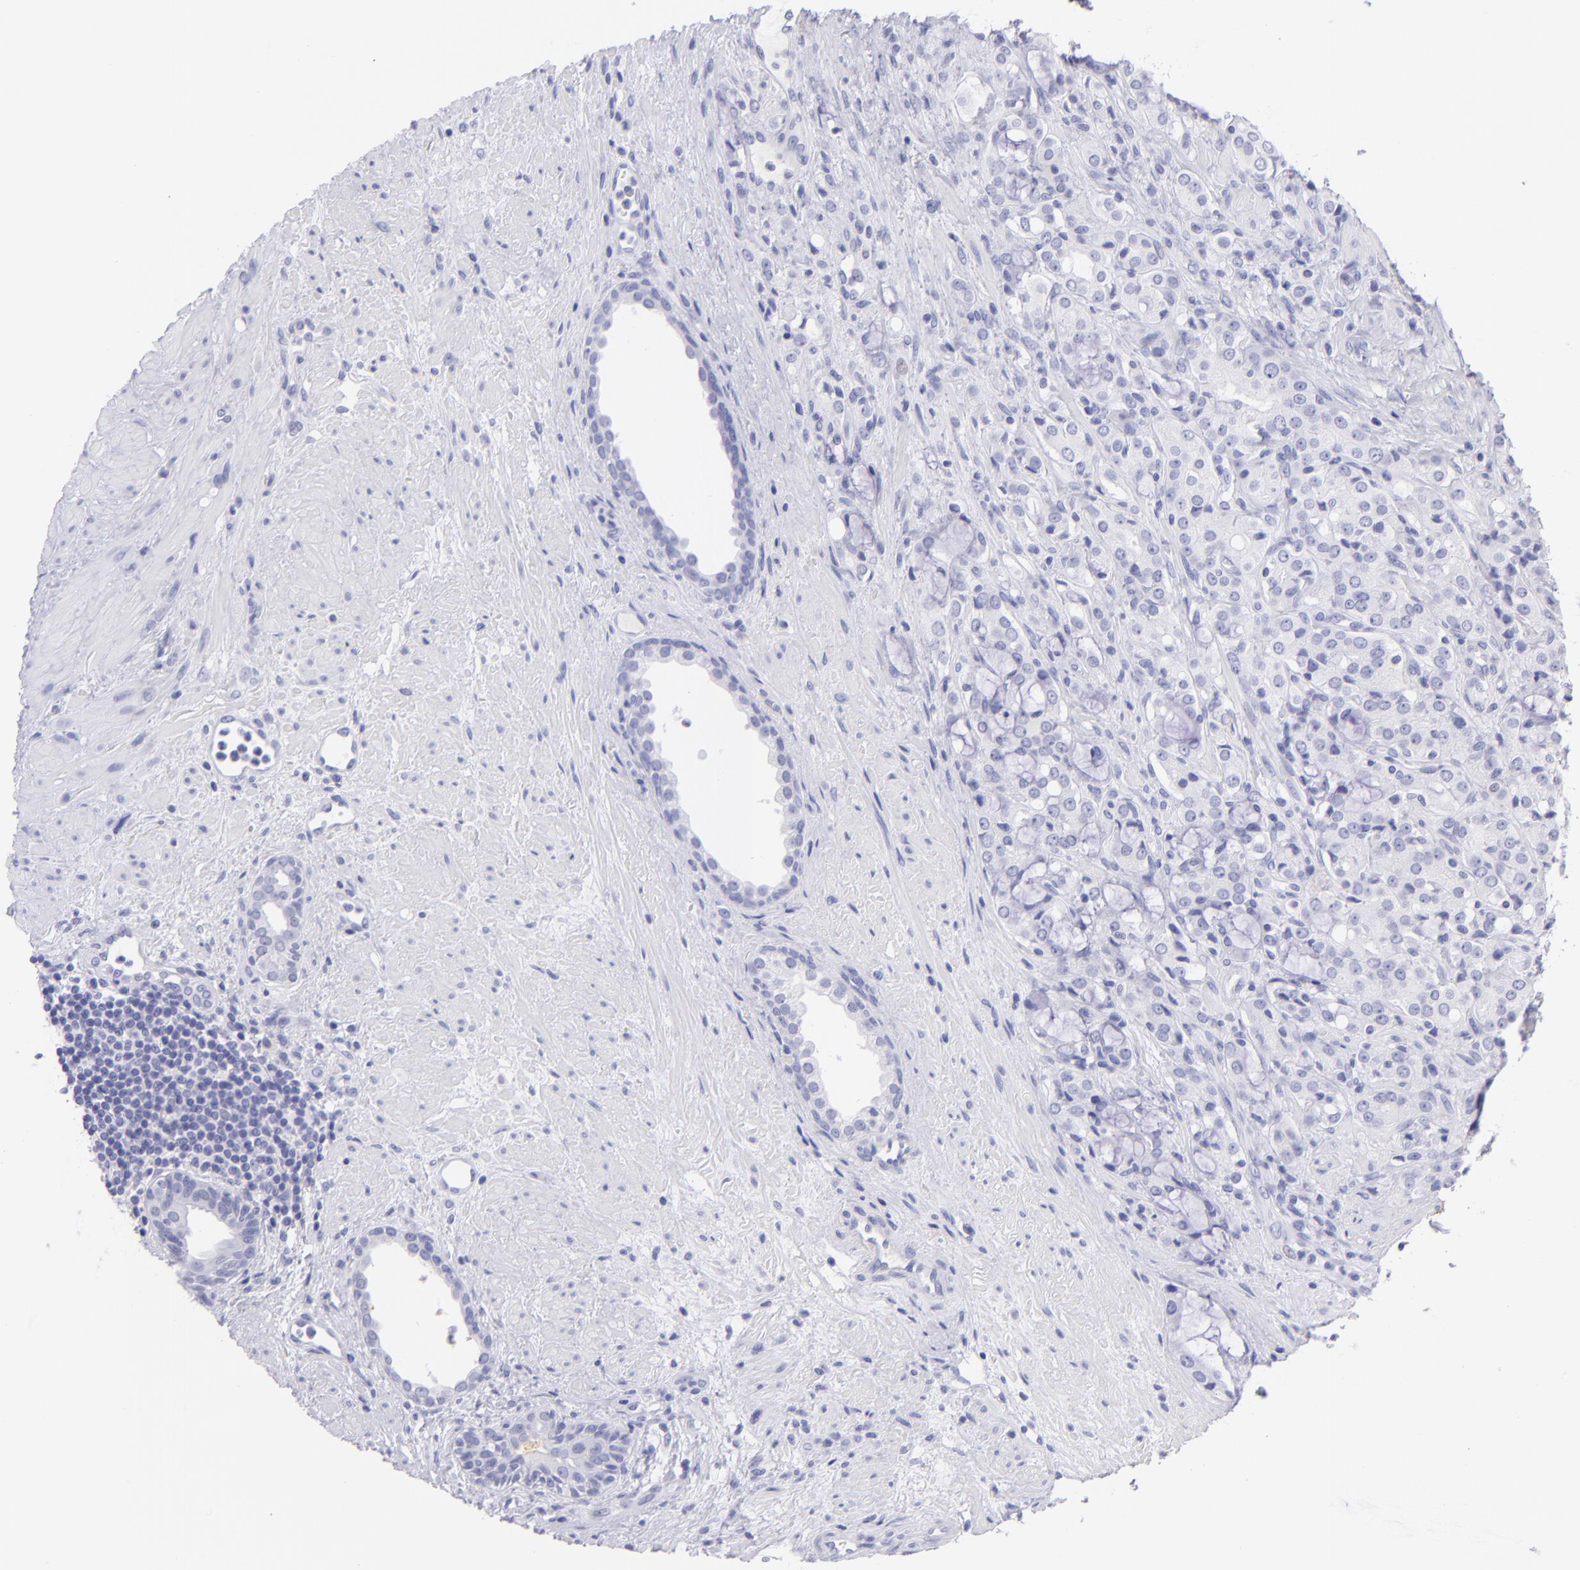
{"staining": {"intensity": "negative", "quantity": "none", "location": "none"}, "tissue": "prostate cancer", "cell_type": "Tumor cells", "image_type": "cancer", "snomed": [{"axis": "morphology", "description": "Adenocarcinoma, High grade"}, {"axis": "topography", "description": "Prostate"}], "caption": "Human prostate cancer (high-grade adenocarcinoma) stained for a protein using immunohistochemistry (IHC) exhibits no expression in tumor cells.", "gene": "PIP", "patient": {"sex": "male", "age": 72}}